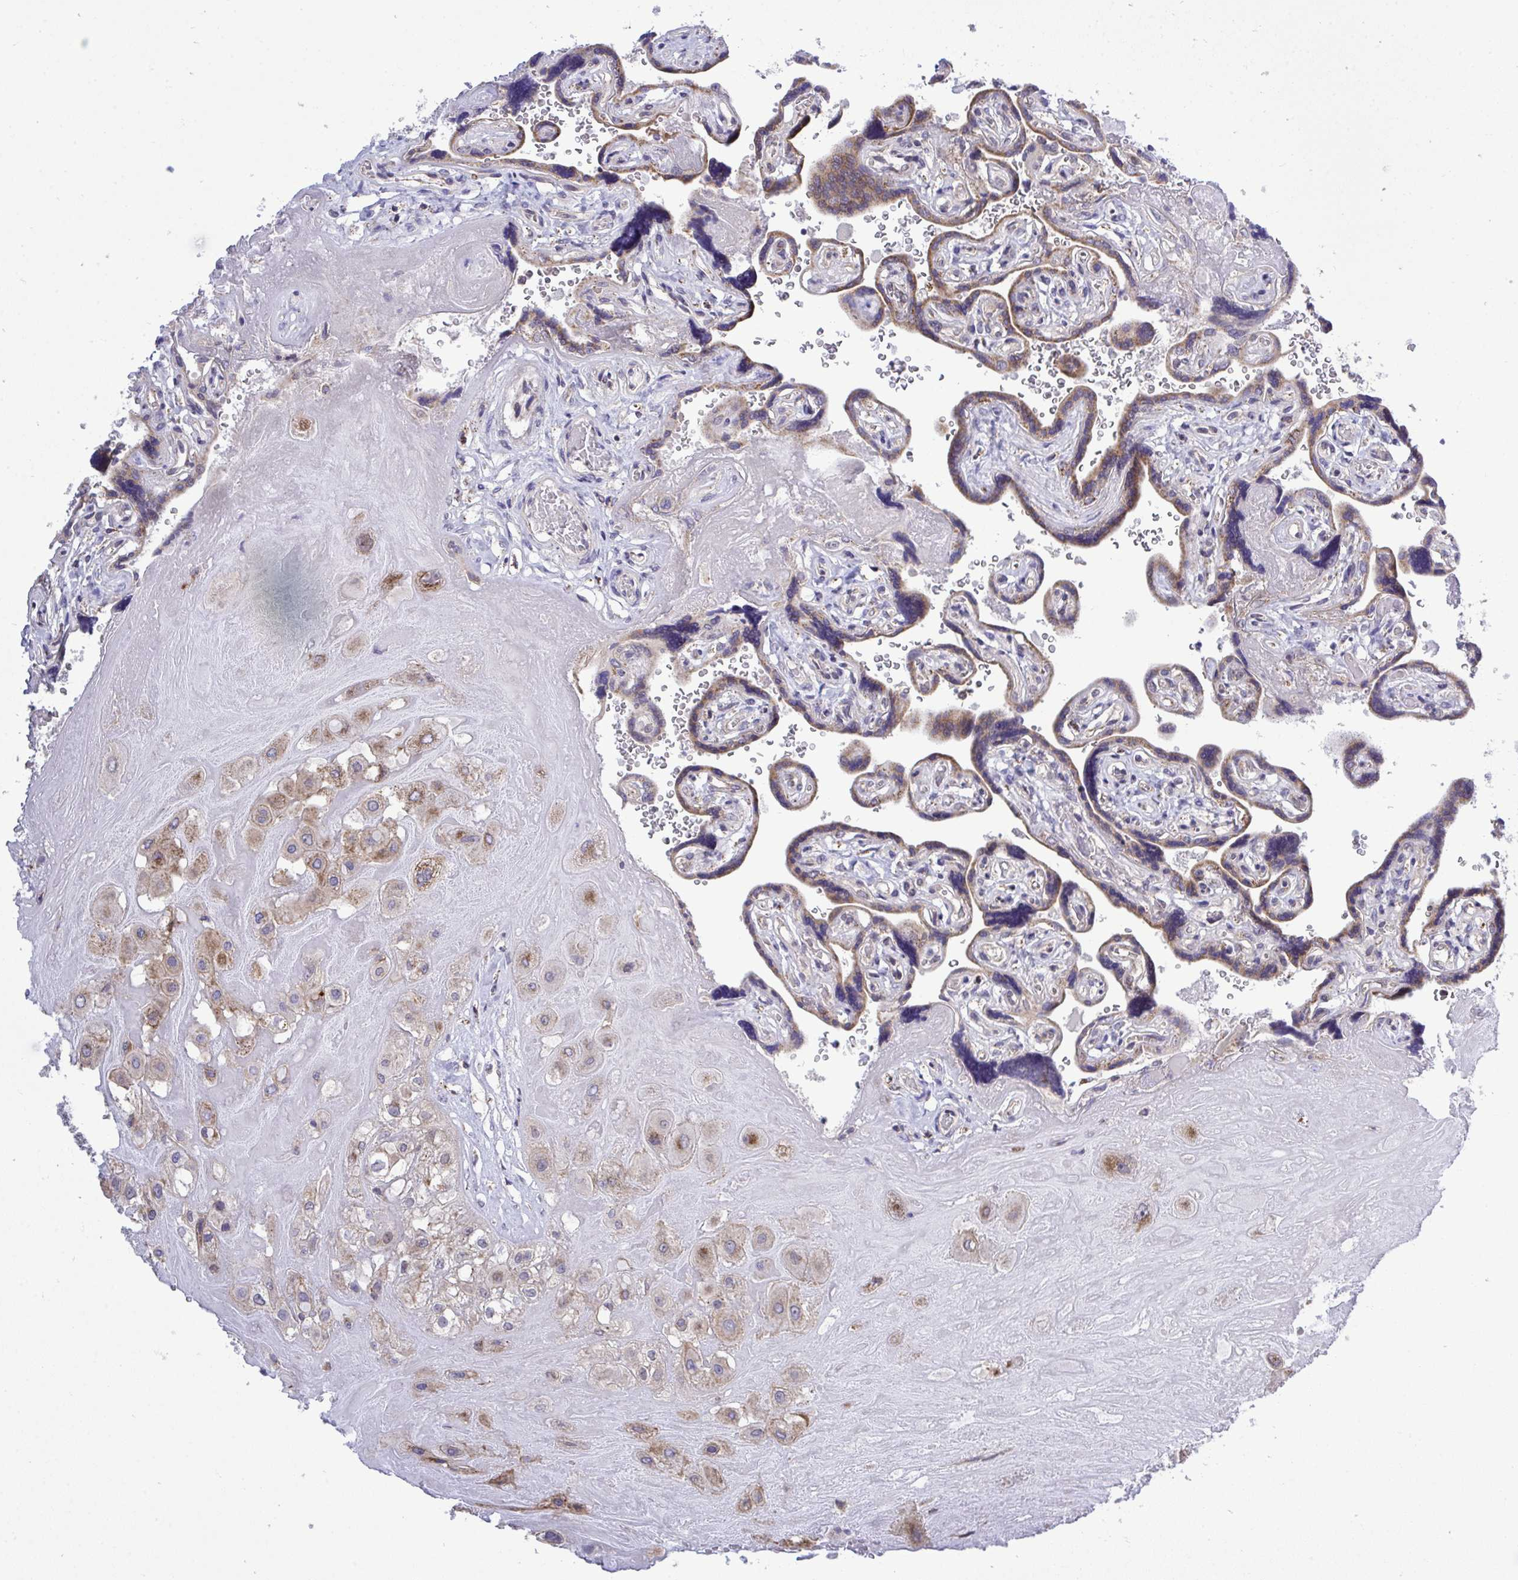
{"staining": {"intensity": "weak", "quantity": ">75%", "location": "cytoplasmic/membranous"}, "tissue": "placenta", "cell_type": "Decidual cells", "image_type": "normal", "snomed": [{"axis": "morphology", "description": "Normal tissue, NOS"}, {"axis": "topography", "description": "Placenta"}], "caption": "Placenta stained with immunohistochemistry shows weak cytoplasmic/membranous expression in approximately >75% of decidual cells. Nuclei are stained in blue.", "gene": "XAF1", "patient": {"sex": "female", "age": 32}}